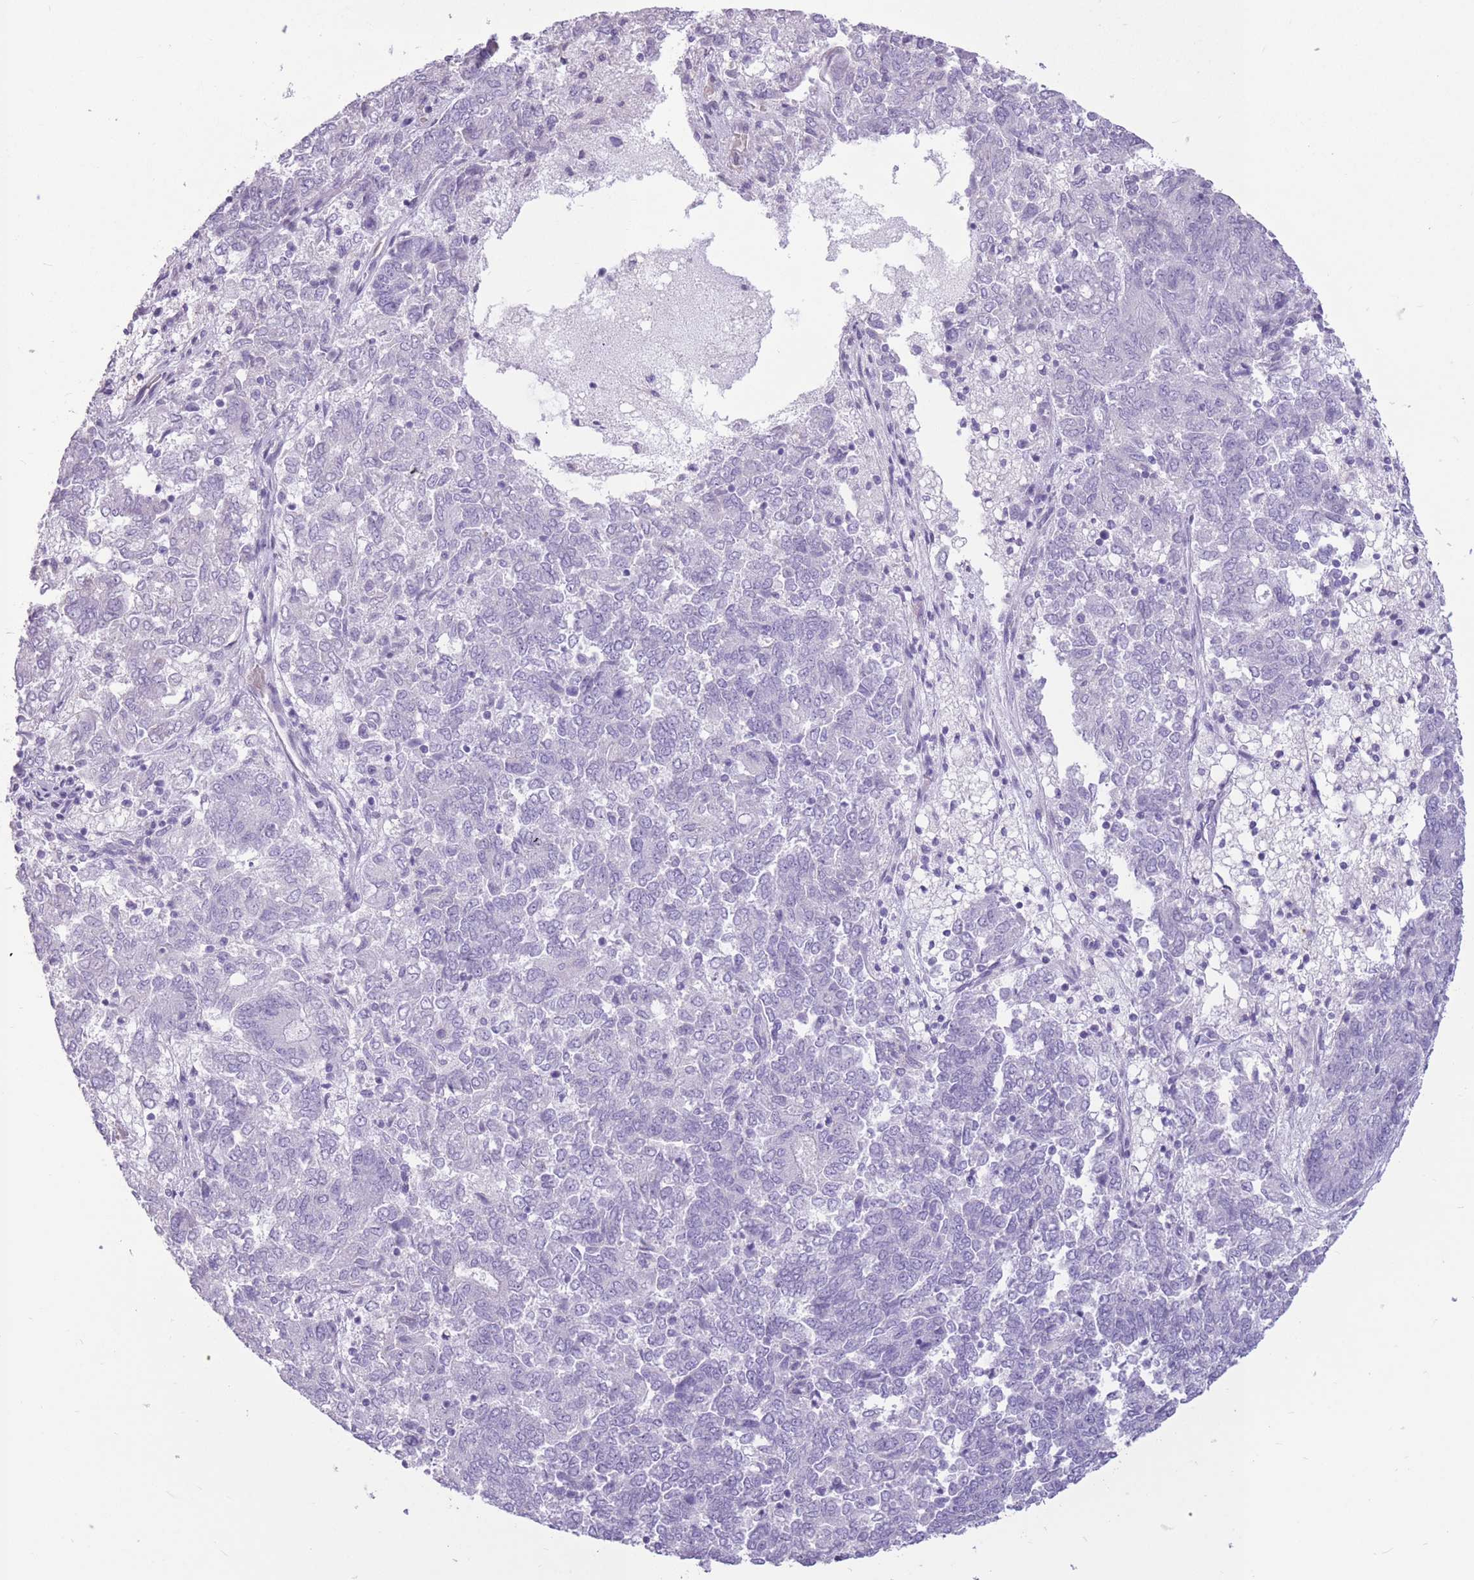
{"staining": {"intensity": "negative", "quantity": "none", "location": "none"}, "tissue": "endometrial cancer", "cell_type": "Tumor cells", "image_type": "cancer", "snomed": [{"axis": "morphology", "description": "Adenocarcinoma, NOS"}, {"axis": "topography", "description": "Endometrium"}], "caption": "Tumor cells are negative for protein expression in human endometrial cancer.", "gene": "WDR70", "patient": {"sex": "female", "age": 80}}